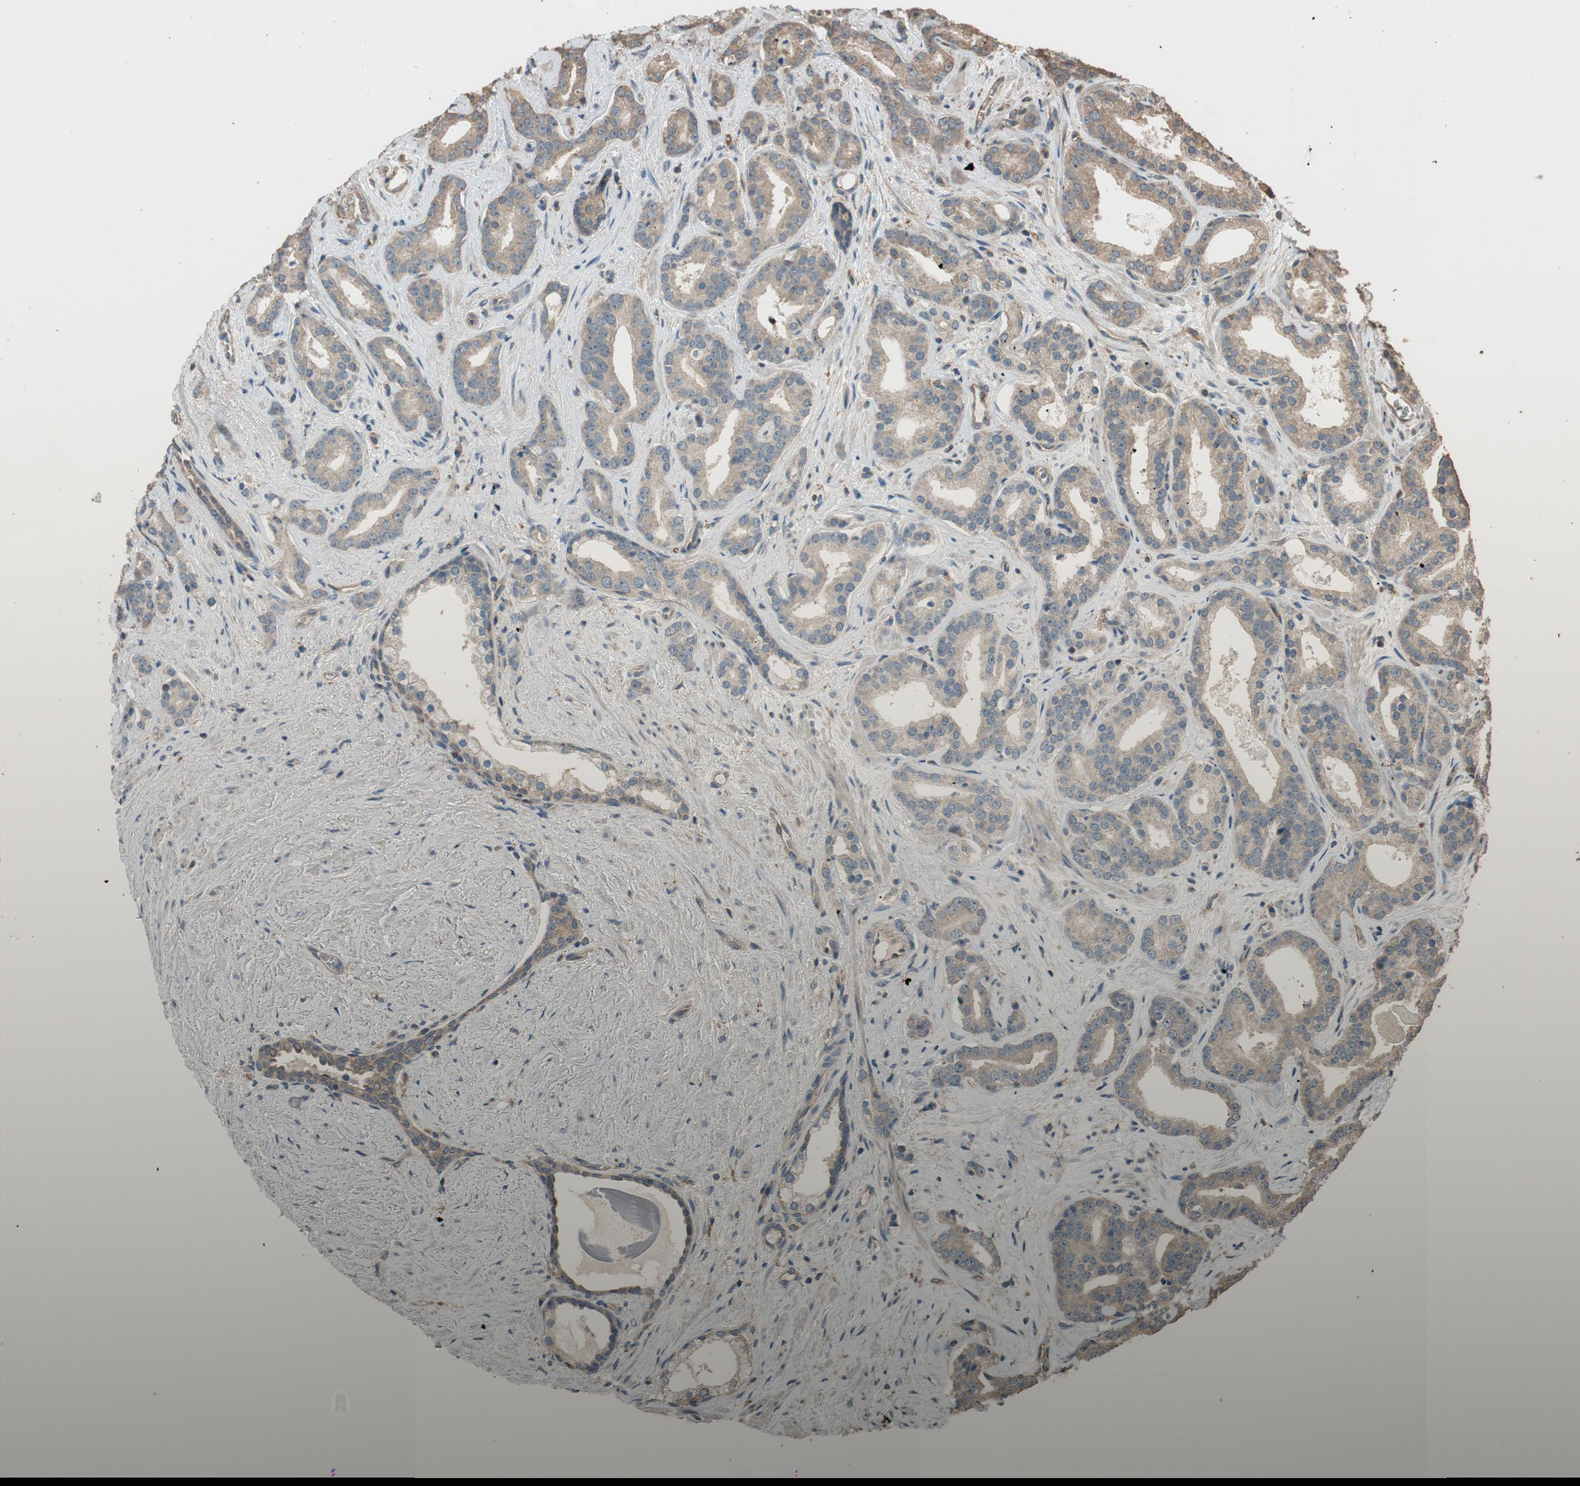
{"staining": {"intensity": "weak", "quantity": ">75%", "location": "cytoplasmic/membranous"}, "tissue": "prostate cancer", "cell_type": "Tumor cells", "image_type": "cancer", "snomed": [{"axis": "morphology", "description": "Adenocarcinoma, Low grade"}, {"axis": "topography", "description": "Prostate"}], "caption": "Tumor cells exhibit low levels of weak cytoplasmic/membranous staining in approximately >75% of cells in low-grade adenocarcinoma (prostate). The staining is performed using DAB brown chromogen to label protein expression. The nuclei are counter-stained blue using hematoxylin.", "gene": "MST1R", "patient": {"sex": "male", "age": 63}}